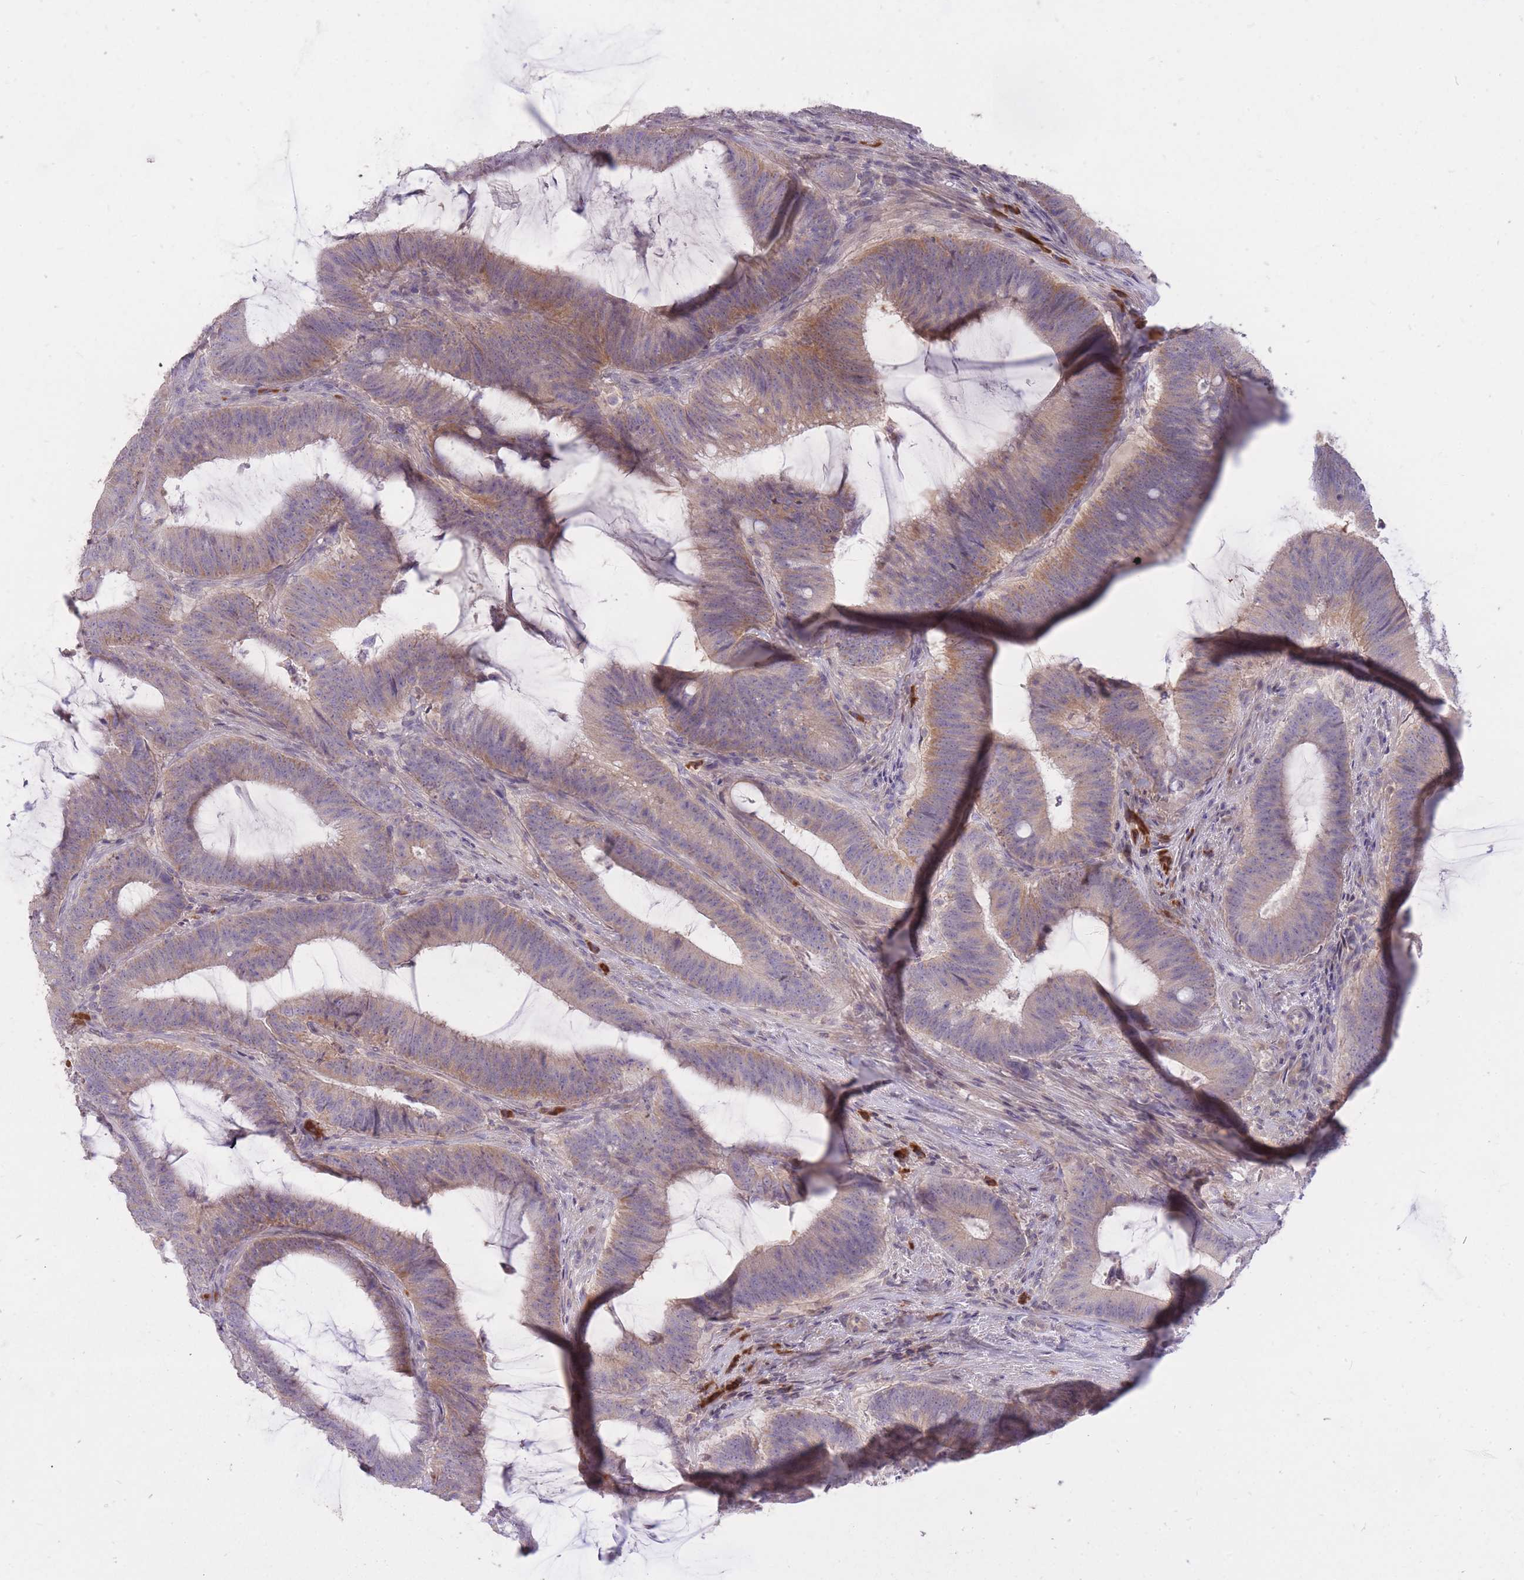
{"staining": {"intensity": "moderate", "quantity": "25%-75%", "location": "cytoplasmic/membranous"}, "tissue": "colorectal cancer", "cell_type": "Tumor cells", "image_type": "cancer", "snomed": [{"axis": "morphology", "description": "Adenocarcinoma, NOS"}, {"axis": "topography", "description": "Colon"}], "caption": "Immunohistochemical staining of human adenocarcinoma (colorectal) demonstrates moderate cytoplasmic/membranous protein expression in approximately 25%-75% of tumor cells.", "gene": "FRG2C", "patient": {"sex": "female", "age": 43}}